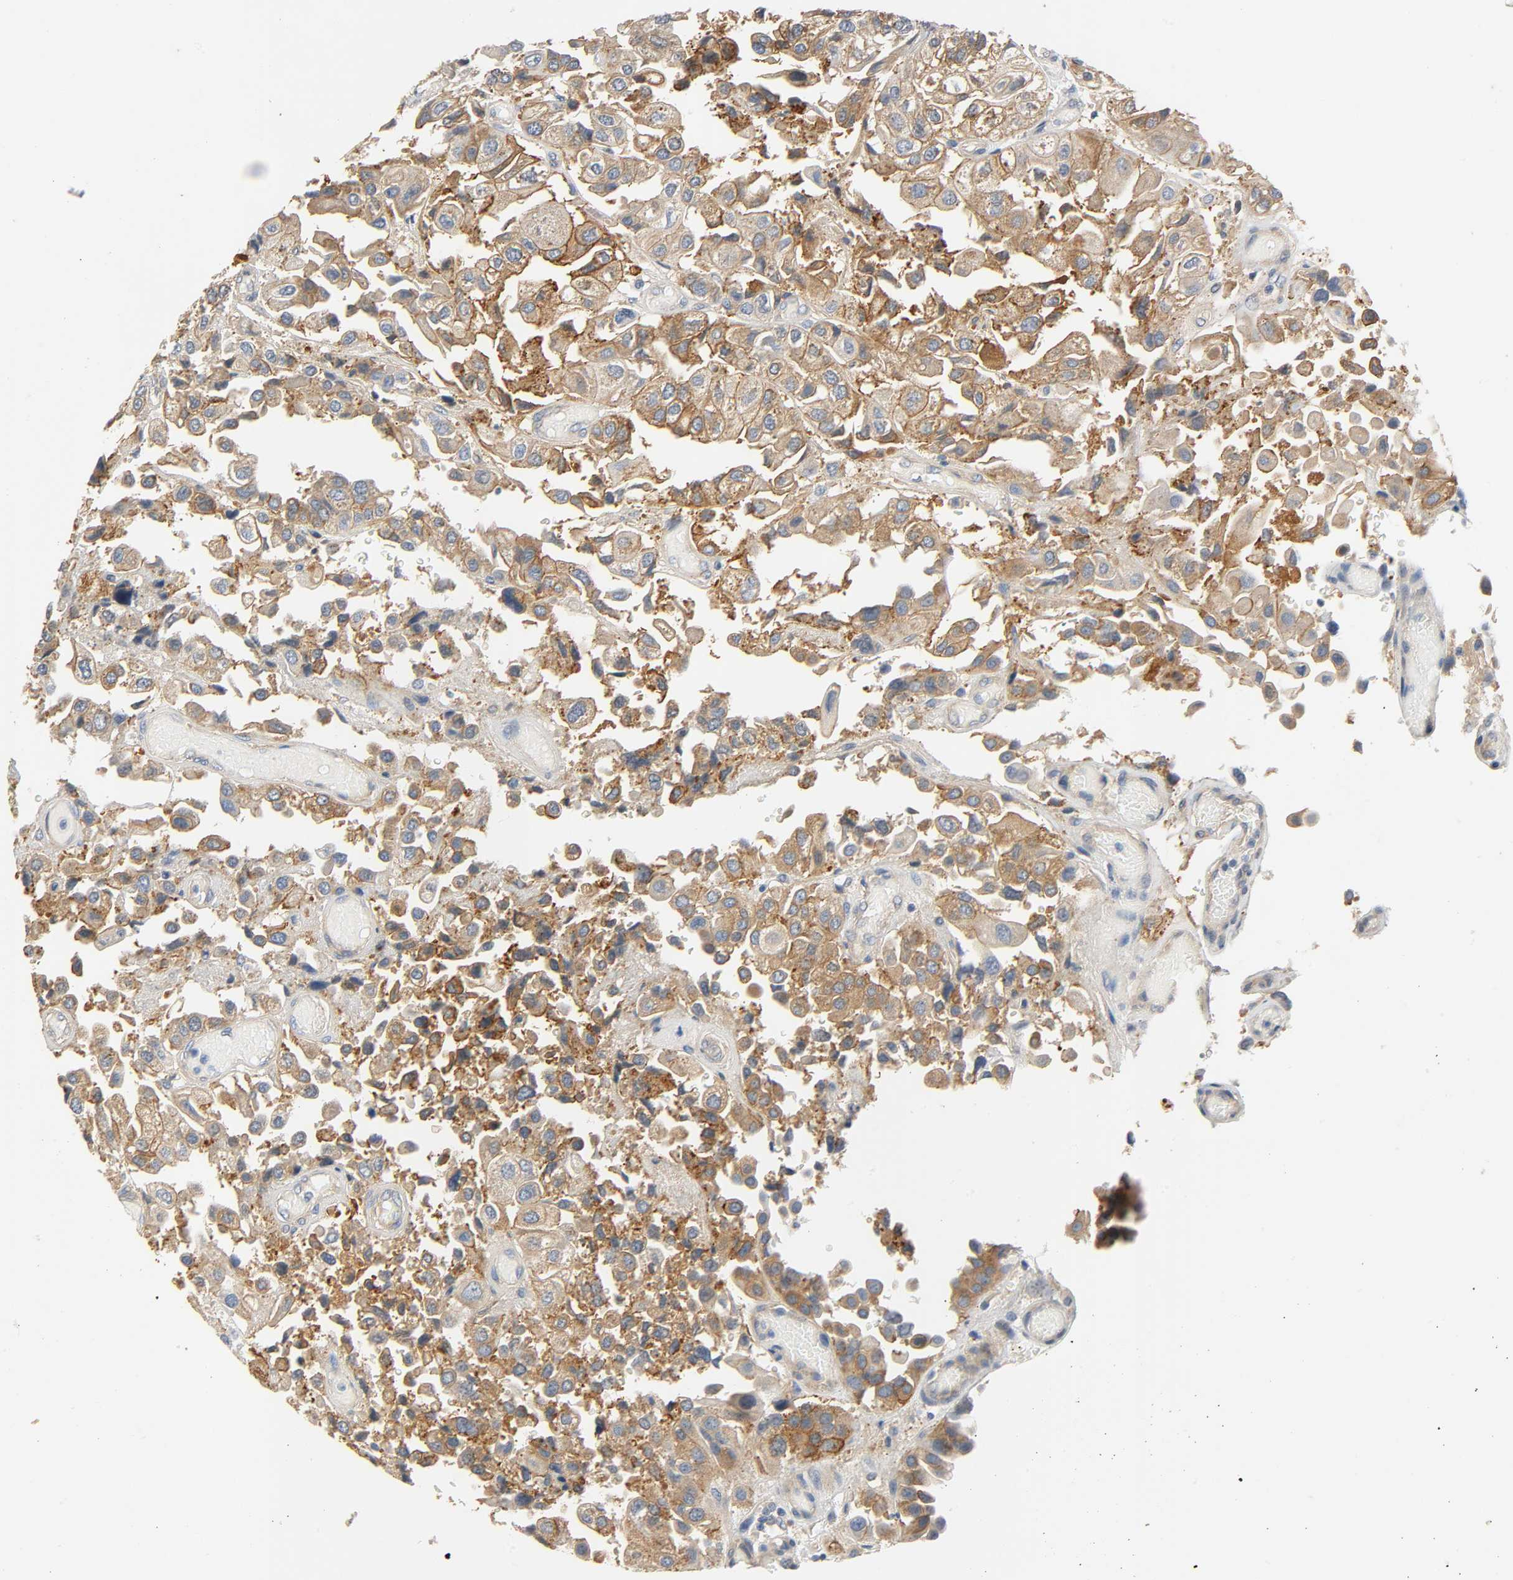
{"staining": {"intensity": "strong", "quantity": ">75%", "location": "cytoplasmic/membranous"}, "tissue": "urothelial cancer", "cell_type": "Tumor cells", "image_type": "cancer", "snomed": [{"axis": "morphology", "description": "Urothelial carcinoma, High grade"}, {"axis": "topography", "description": "Urinary bladder"}], "caption": "Immunohistochemistry (IHC) of urothelial cancer exhibits high levels of strong cytoplasmic/membranous positivity in approximately >75% of tumor cells. (Brightfield microscopy of DAB IHC at high magnification).", "gene": "ARPC1A", "patient": {"sex": "female", "age": 64}}